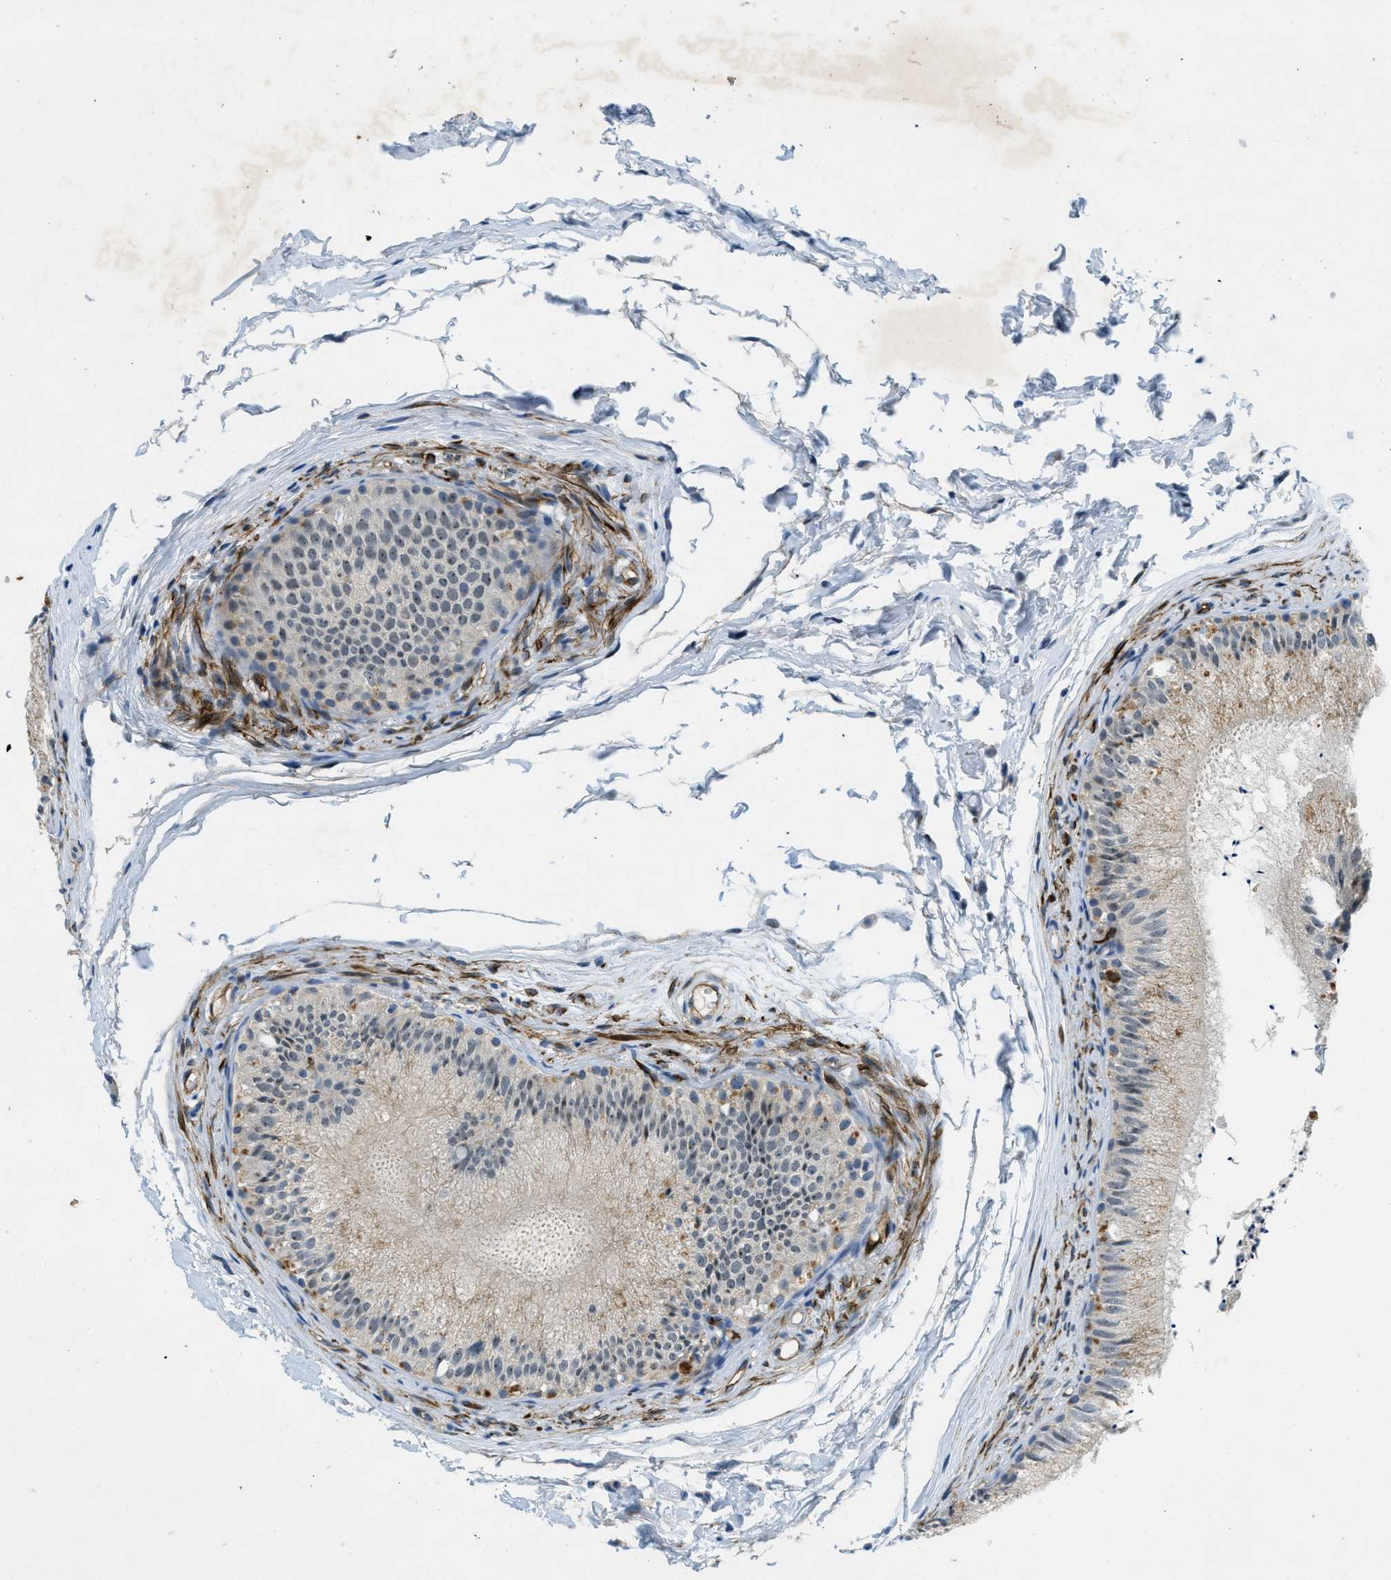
{"staining": {"intensity": "weak", "quantity": "<25%", "location": "cytoplasmic/membranous"}, "tissue": "epididymis", "cell_type": "Glandular cells", "image_type": "normal", "snomed": [{"axis": "morphology", "description": "Normal tissue, NOS"}, {"axis": "topography", "description": "Epididymis"}], "caption": "This is a histopathology image of immunohistochemistry staining of benign epididymis, which shows no expression in glandular cells. (Immunohistochemistry (ihc), brightfield microscopy, high magnification).", "gene": "SLCO2A1", "patient": {"sex": "male", "age": 56}}